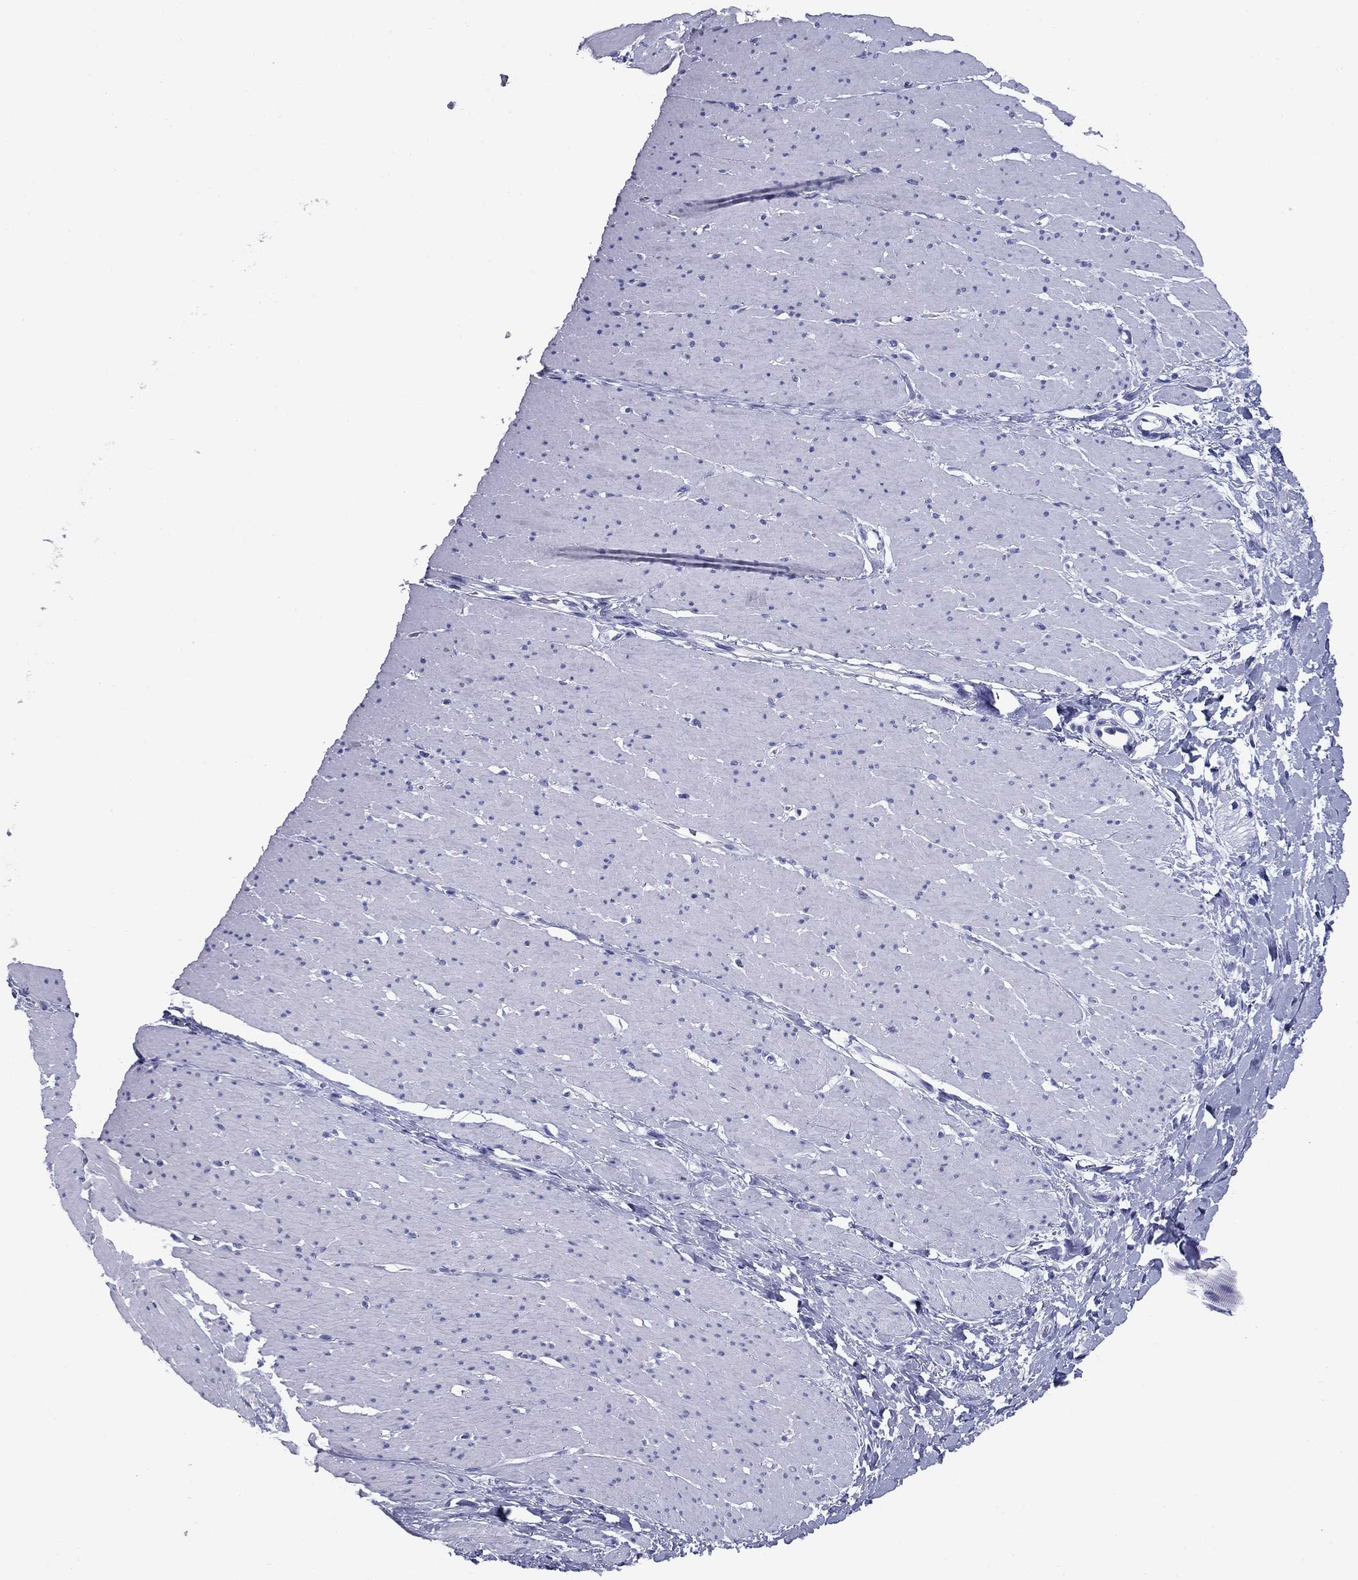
{"staining": {"intensity": "negative", "quantity": "none", "location": "none"}, "tissue": "smooth muscle", "cell_type": "Smooth muscle cells", "image_type": "normal", "snomed": [{"axis": "morphology", "description": "Normal tissue, NOS"}, {"axis": "topography", "description": "Smooth muscle"}, {"axis": "topography", "description": "Rectum"}], "caption": "There is no significant positivity in smooth muscle cells of smooth muscle. (DAB (3,3'-diaminobenzidine) immunohistochemistry with hematoxylin counter stain).", "gene": "NPPA", "patient": {"sex": "male", "age": 53}}